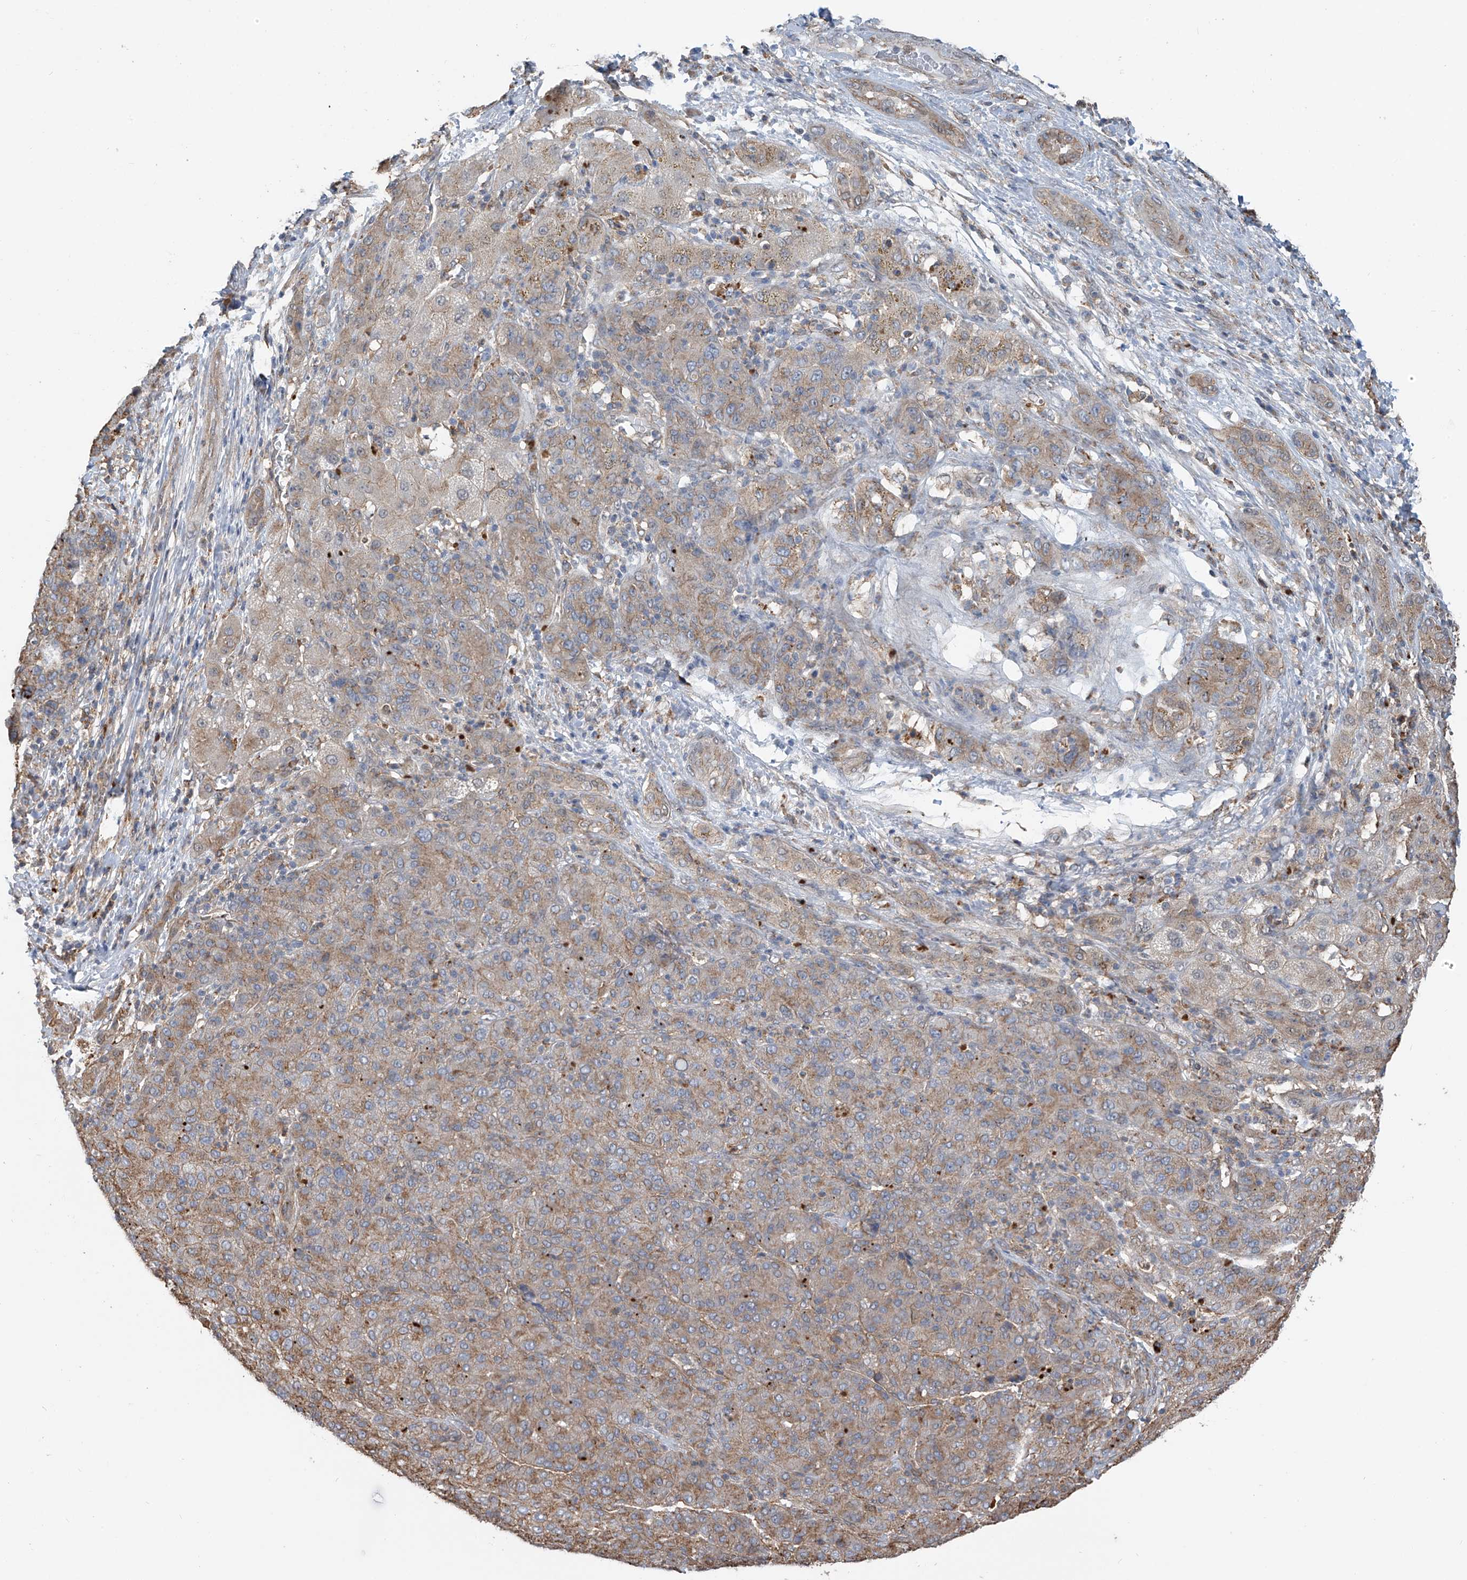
{"staining": {"intensity": "weak", "quantity": "25%-75%", "location": "cytoplasmic/membranous"}, "tissue": "liver cancer", "cell_type": "Tumor cells", "image_type": "cancer", "snomed": [{"axis": "morphology", "description": "Carcinoma, Hepatocellular, NOS"}, {"axis": "topography", "description": "Liver"}], "caption": "Immunohistochemical staining of liver cancer reveals weak cytoplasmic/membranous protein expression in about 25%-75% of tumor cells.", "gene": "ZNF189", "patient": {"sex": "male", "age": 65}}